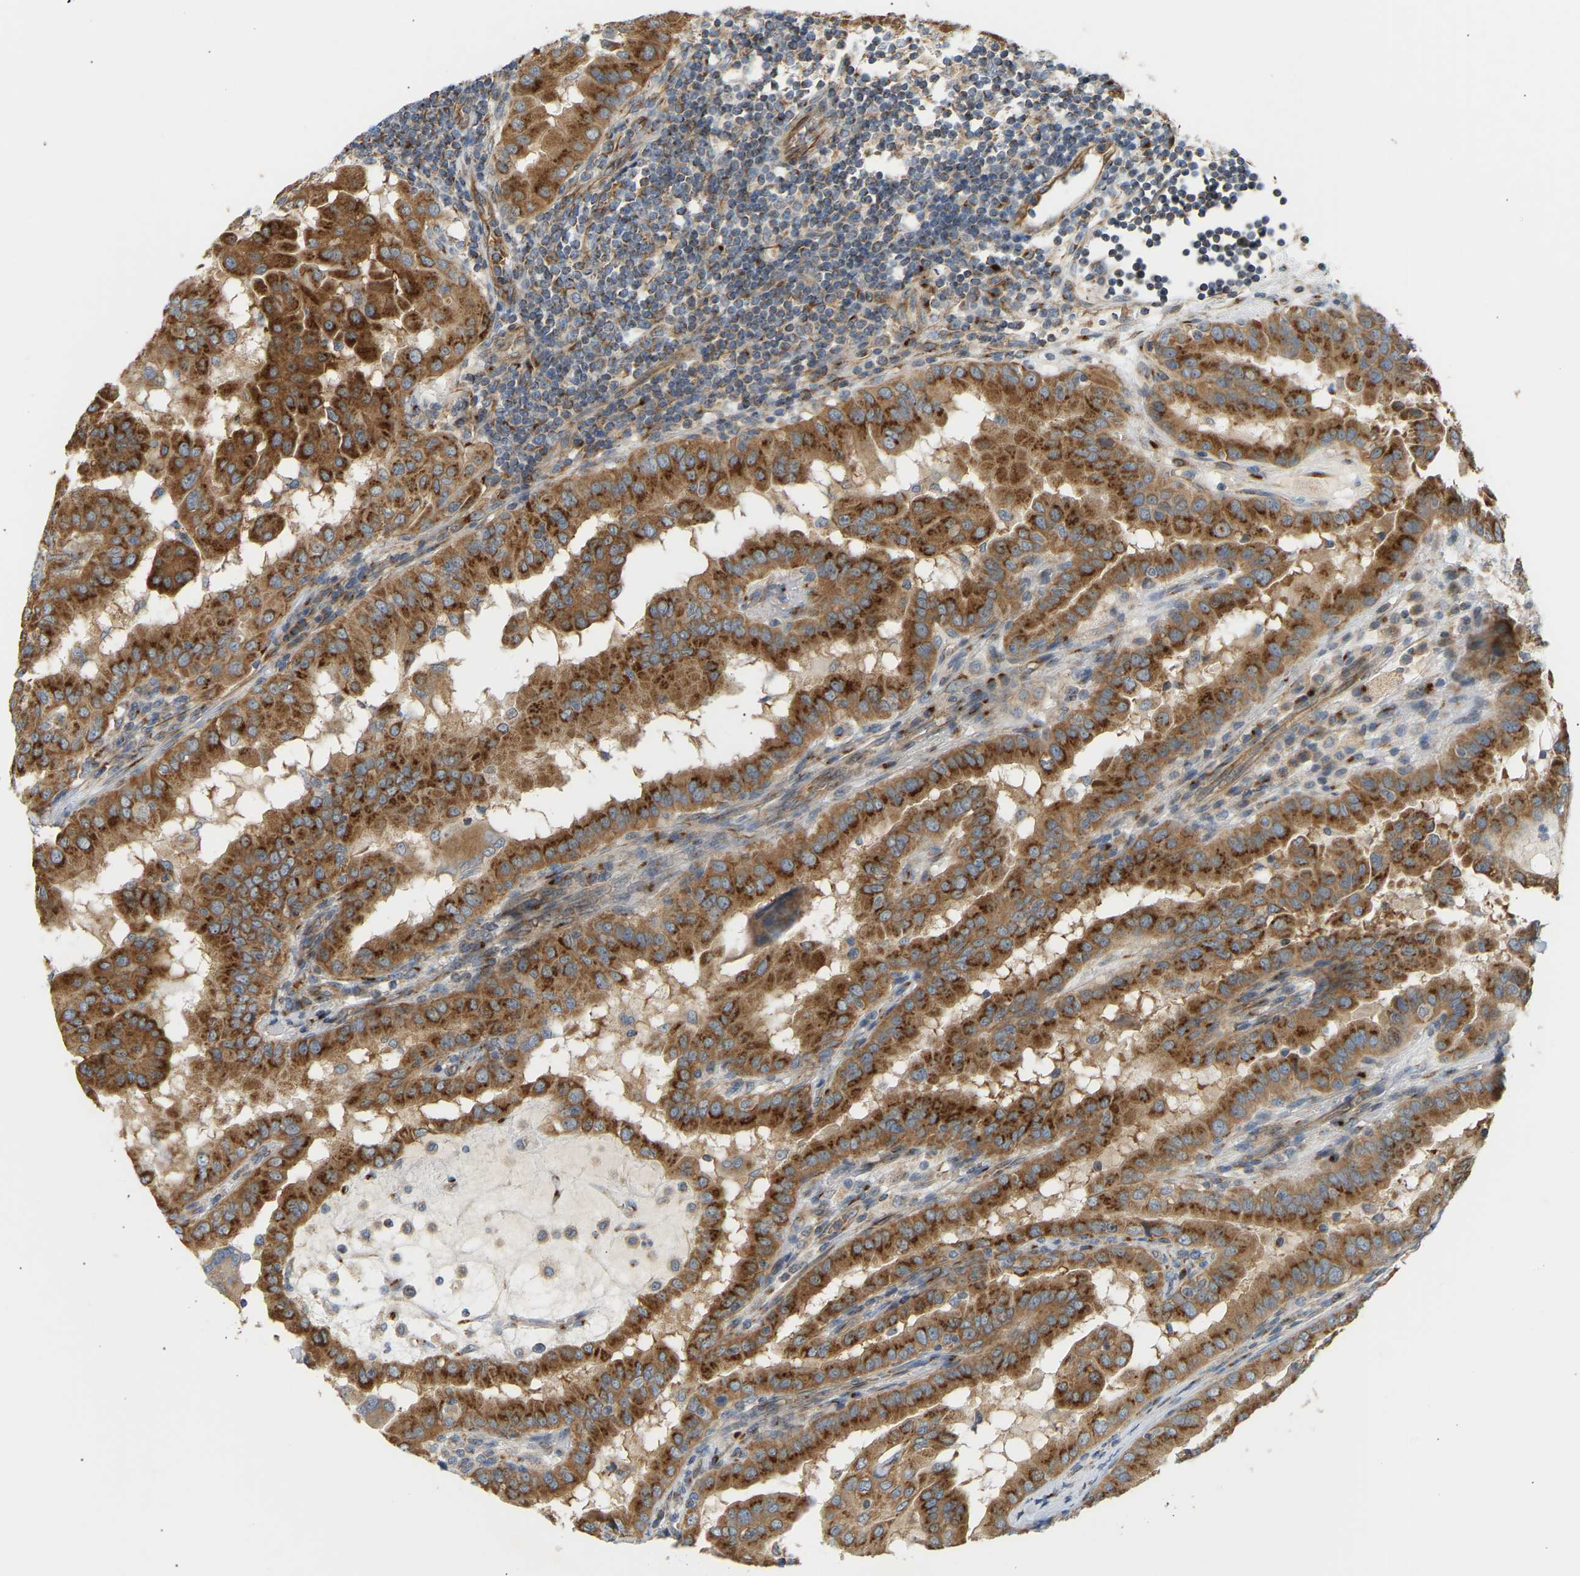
{"staining": {"intensity": "strong", "quantity": ">75%", "location": "cytoplasmic/membranous"}, "tissue": "thyroid cancer", "cell_type": "Tumor cells", "image_type": "cancer", "snomed": [{"axis": "morphology", "description": "Papillary adenocarcinoma, NOS"}, {"axis": "topography", "description": "Thyroid gland"}], "caption": "Thyroid papillary adenocarcinoma stained with immunohistochemistry reveals strong cytoplasmic/membranous positivity in about >75% of tumor cells.", "gene": "YIPF2", "patient": {"sex": "male", "age": 33}}